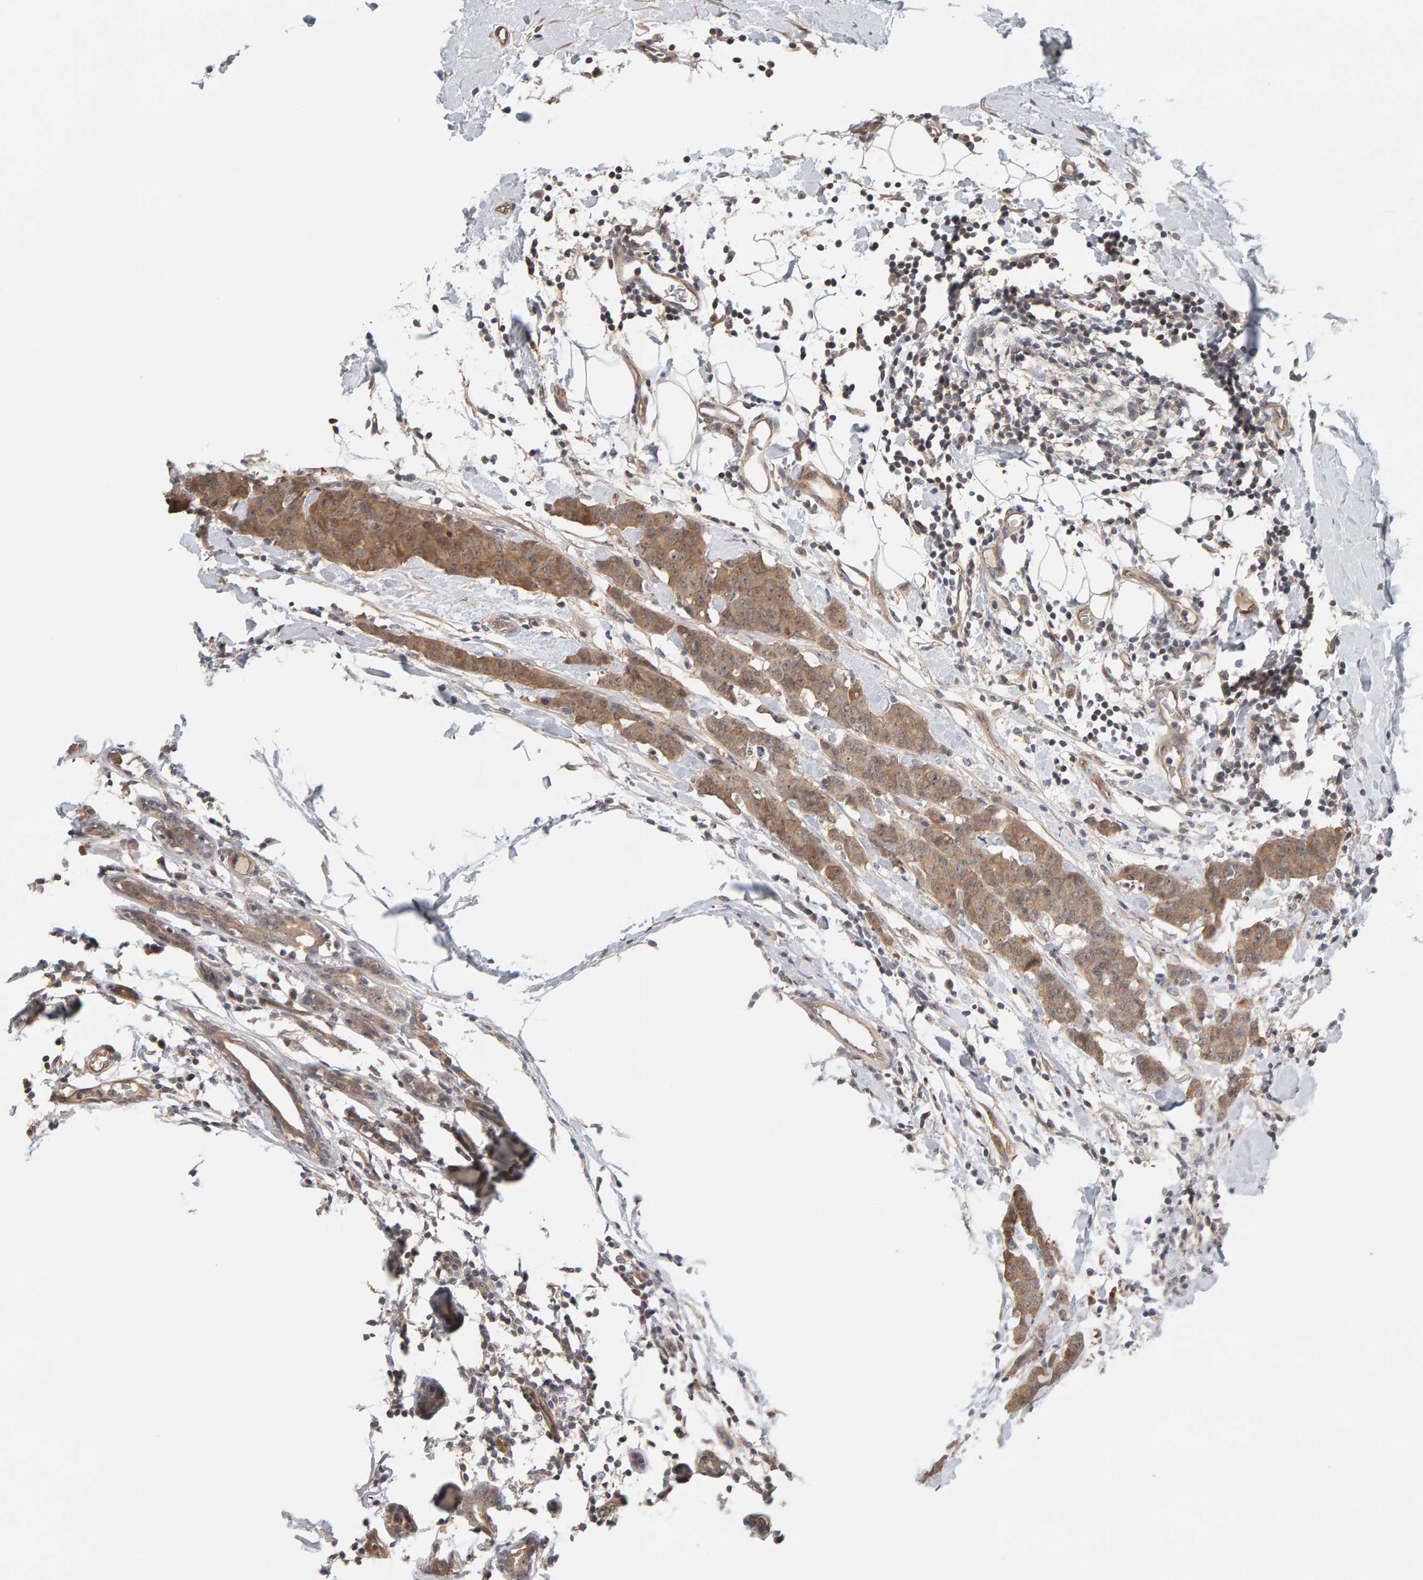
{"staining": {"intensity": "moderate", "quantity": ">75%", "location": "cytoplasmic/membranous"}, "tissue": "breast cancer", "cell_type": "Tumor cells", "image_type": "cancer", "snomed": [{"axis": "morphology", "description": "Normal tissue, NOS"}, {"axis": "morphology", "description": "Duct carcinoma"}, {"axis": "topography", "description": "Breast"}], "caption": "The photomicrograph exhibits staining of intraductal carcinoma (breast), revealing moderate cytoplasmic/membranous protein positivity (brown color) within tumor cells.", "gene": "PPP1R16A", "patient": {"sex": "female", "age": 40}}